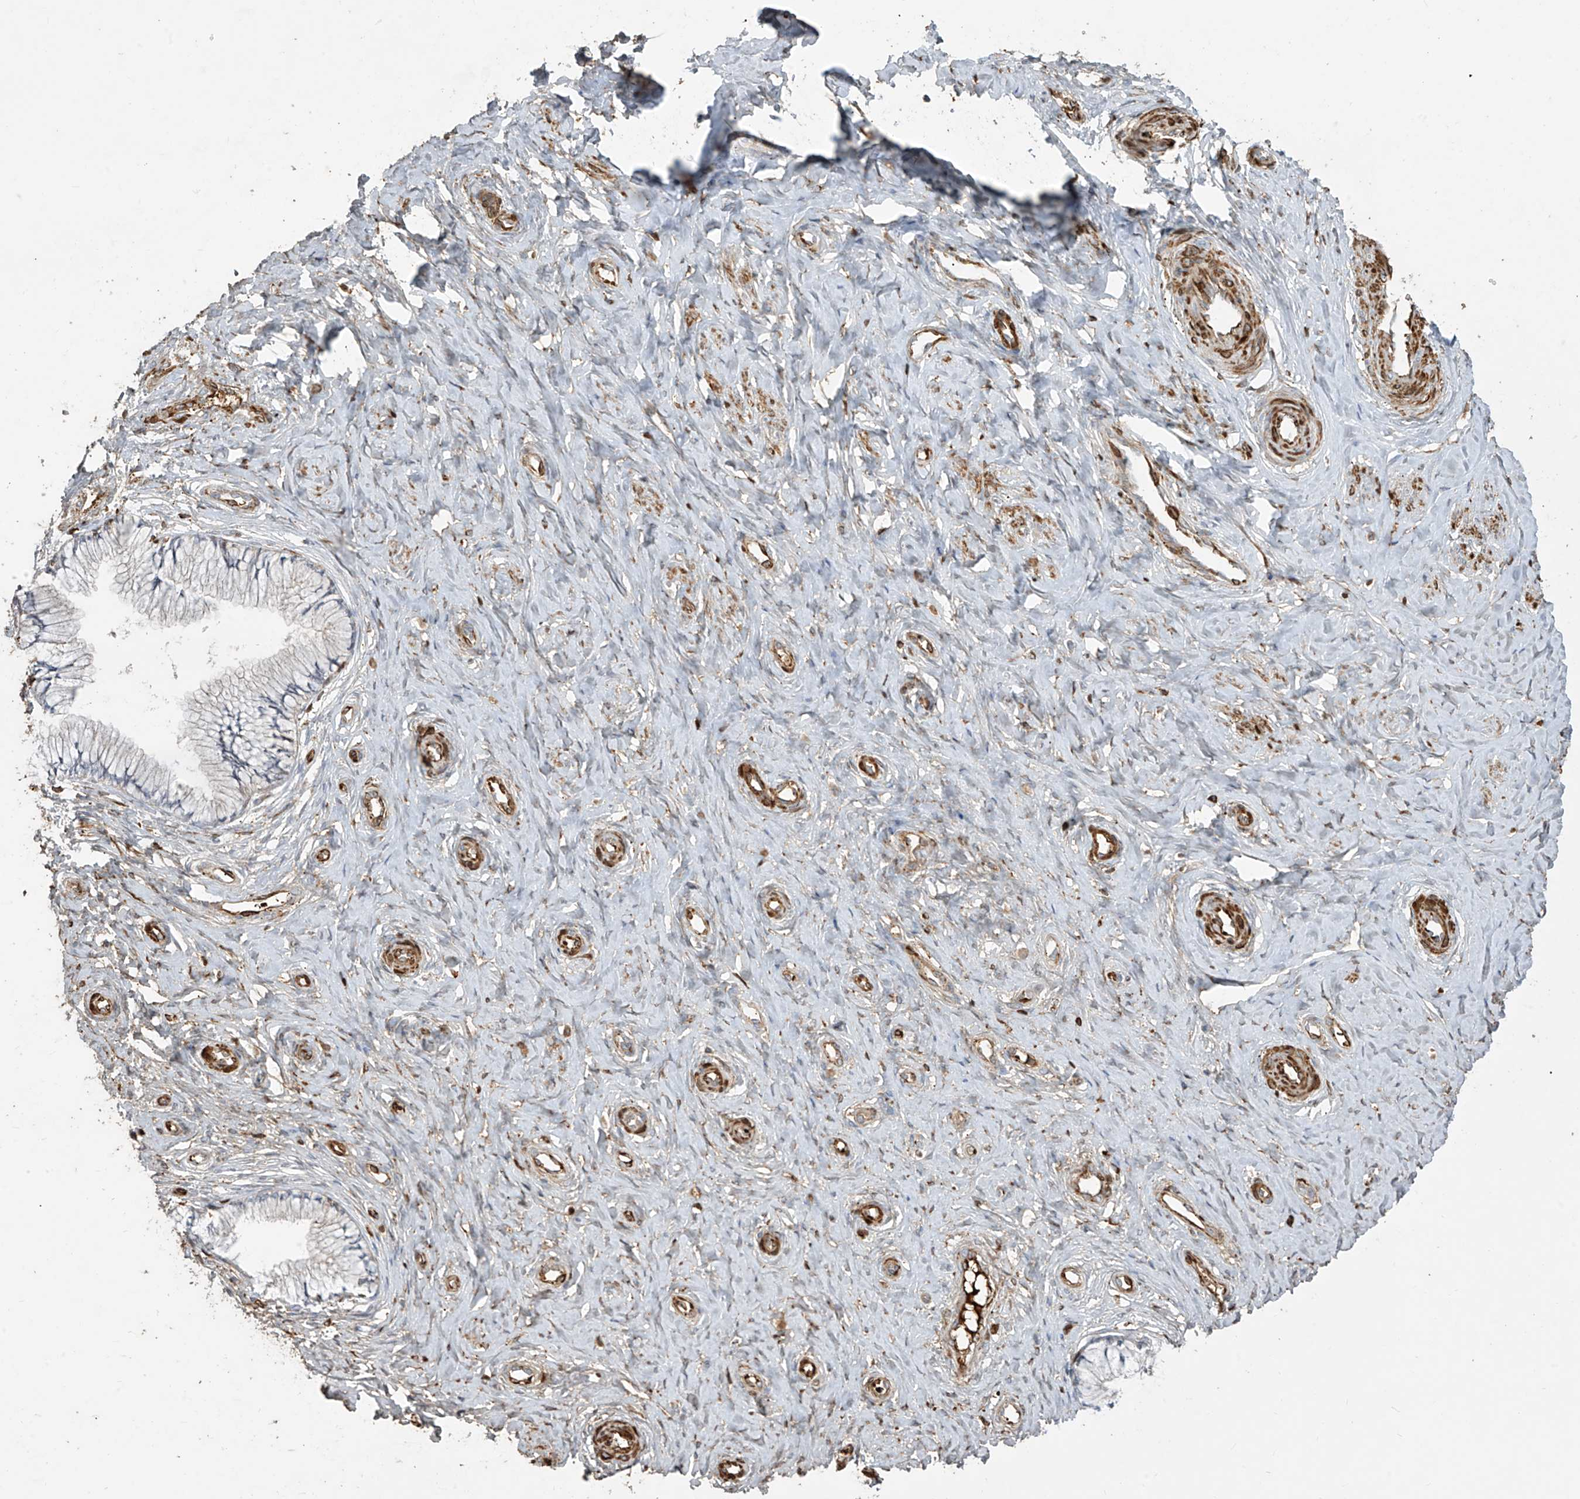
{"staining": {"intensity": "negative", "quantity": "none", "location": "none"}, "tissue": "cervix", "cell_type": "Glandular cells", "image_type": "normal", "snomed": [{"axis": "morphology", "description": "Normal tissue, NOS"}, {"axis": "topography", "description": "Cervix"}], "caption": "The micrograph demonstrates no staining of glandular cells in unremarkable cervix. The staining is performed using DAB (3,3'-diaminobenzidine) brown chromogen with nuclei counter-stained in using hematoxylin.", "gene": "ABTB1", "patient": {"sex": "female", "age": 36}}